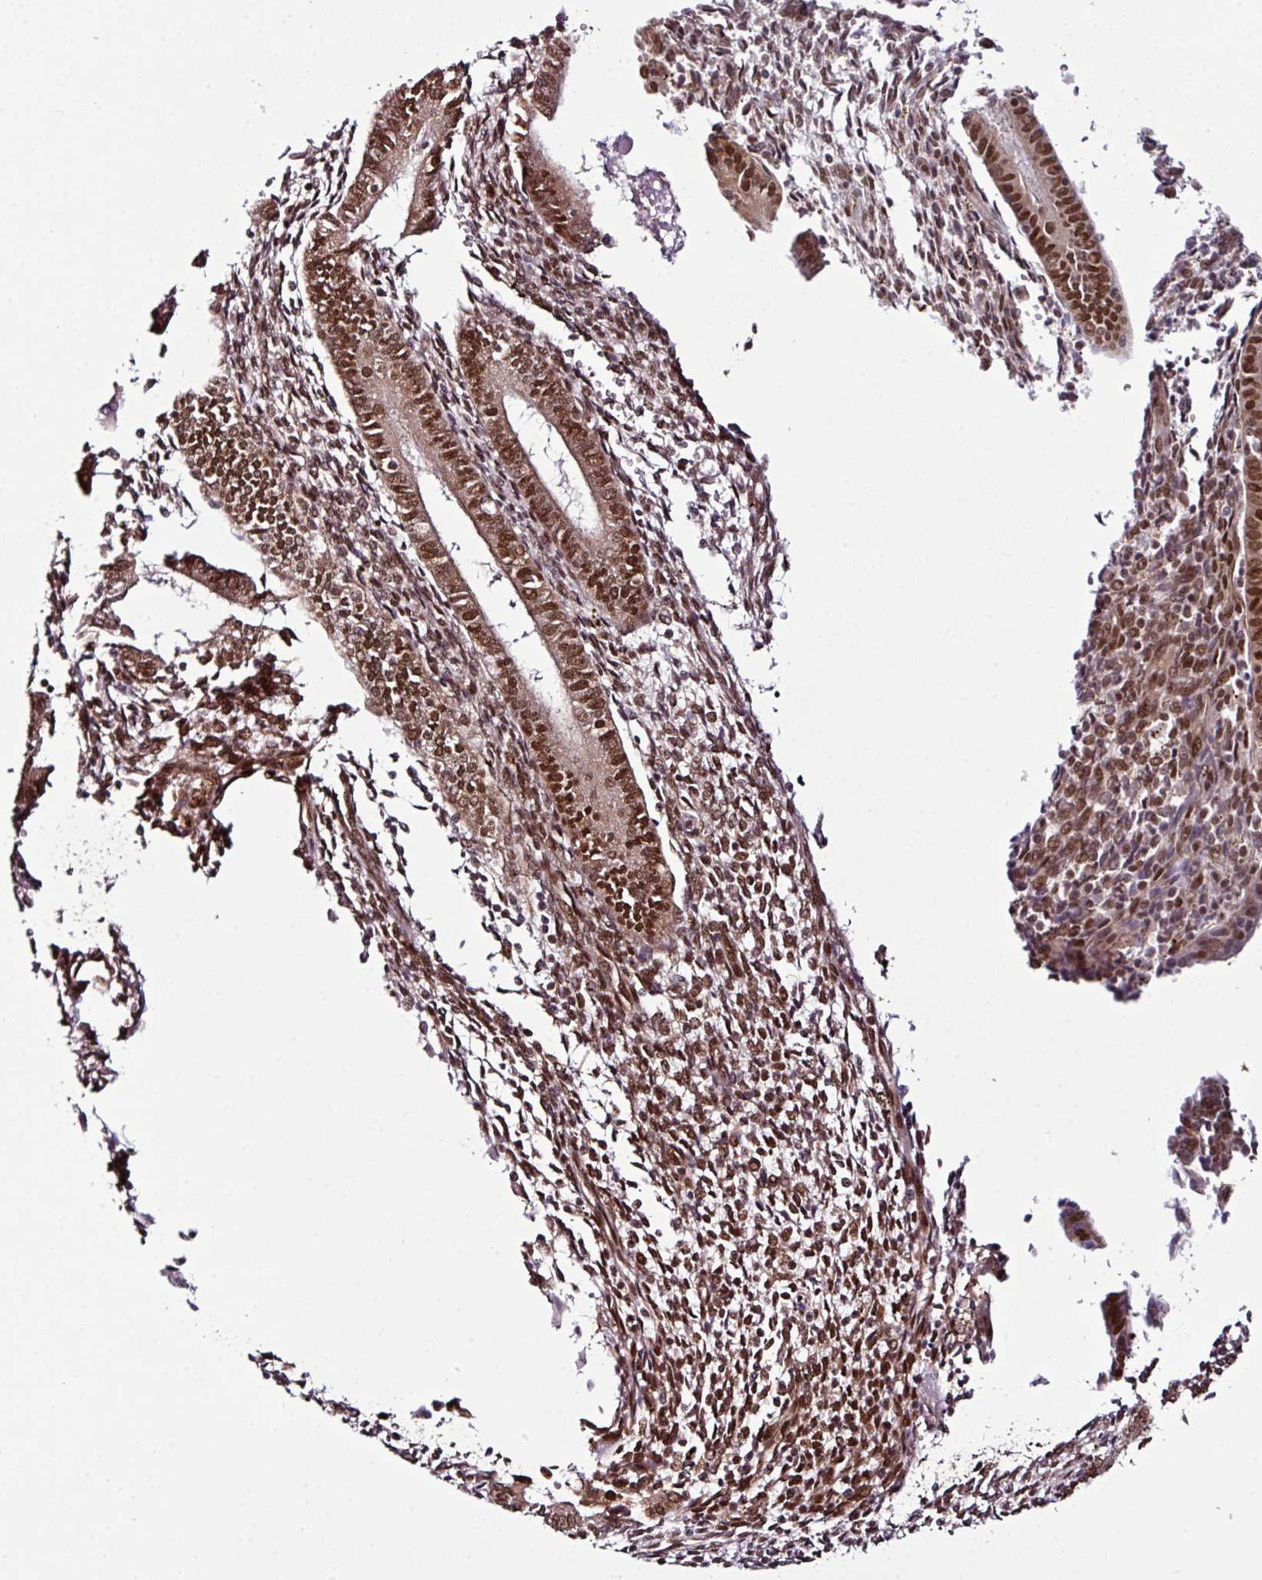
{"staining": {"intensity": "moderate", "quantity": ">75%", "location": "nuclear"}, "tissue": "endometrium", "cell_type": "Cells in endometrial stroma", "image_type": "normal", "snomed": [{"axis": "morphology", "description": "Normal tissue, NOS"}, {"axis": "topography", "description": "Endometrium"}], "caption": "Human endometrium stained for a protein (brown) exhibits moderate nuclear positive staining in about >75% of cells in endometrial stroma.", "gene": "MORF4L2", "patient": {"sex": "female", "age": 41}}